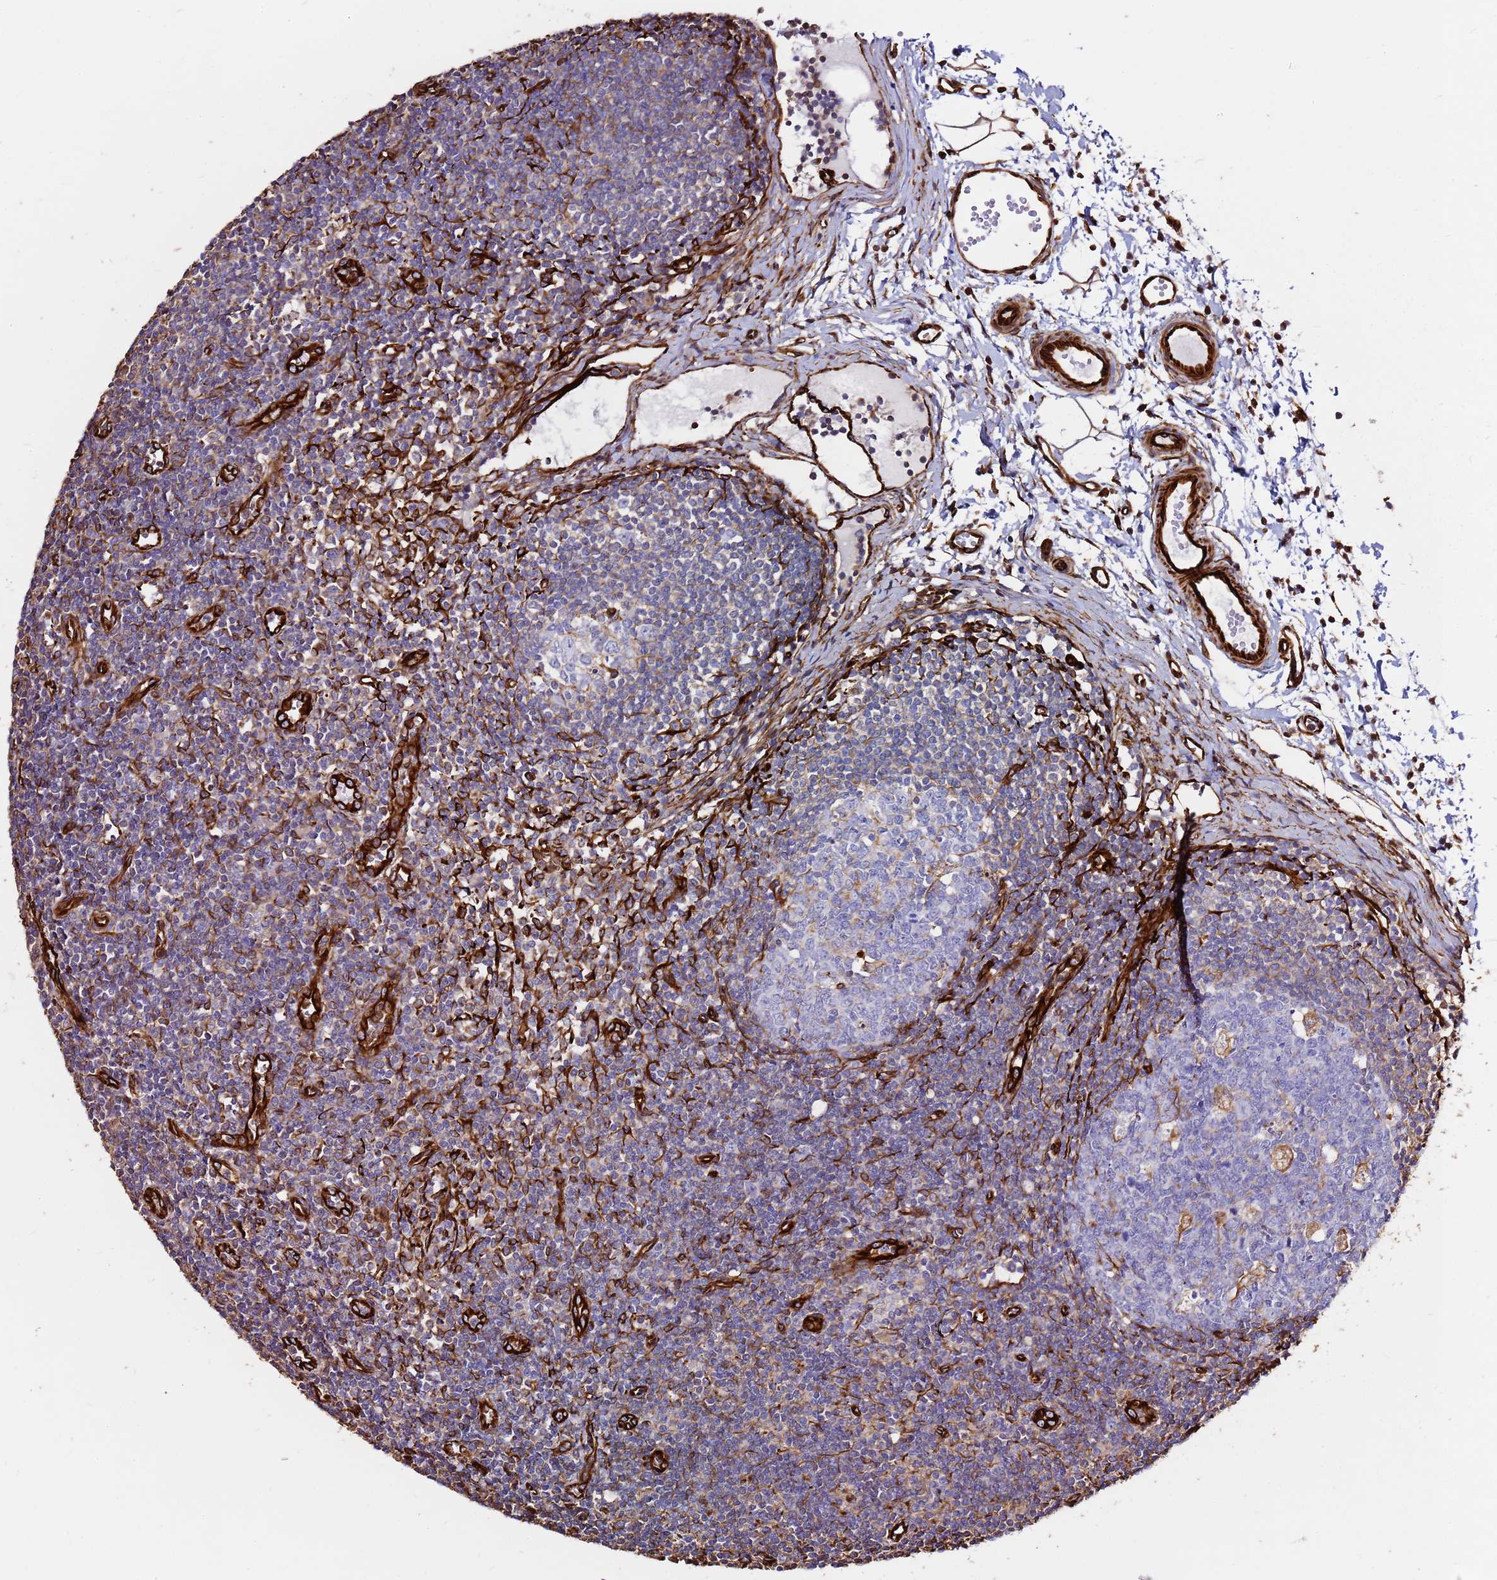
{"staining": {"intensity": "negative", "quantity": "none", "location": "none"}, "tissue": "lymph node", "cell_type": "Germinal center cells", "image_type": "normal", "snomed": [{"axis": "morphology", "description": "Normal tissue, NOS"}, {"axis": "topography", "description": "Lymph node"}], "caption": "An immunohistochemistry image of benign lymph node is shown. There is no staining in germinal center cells of lymph node.", "gene": "MRGPRE", "patient": {"sex": "female", "age": 37}}